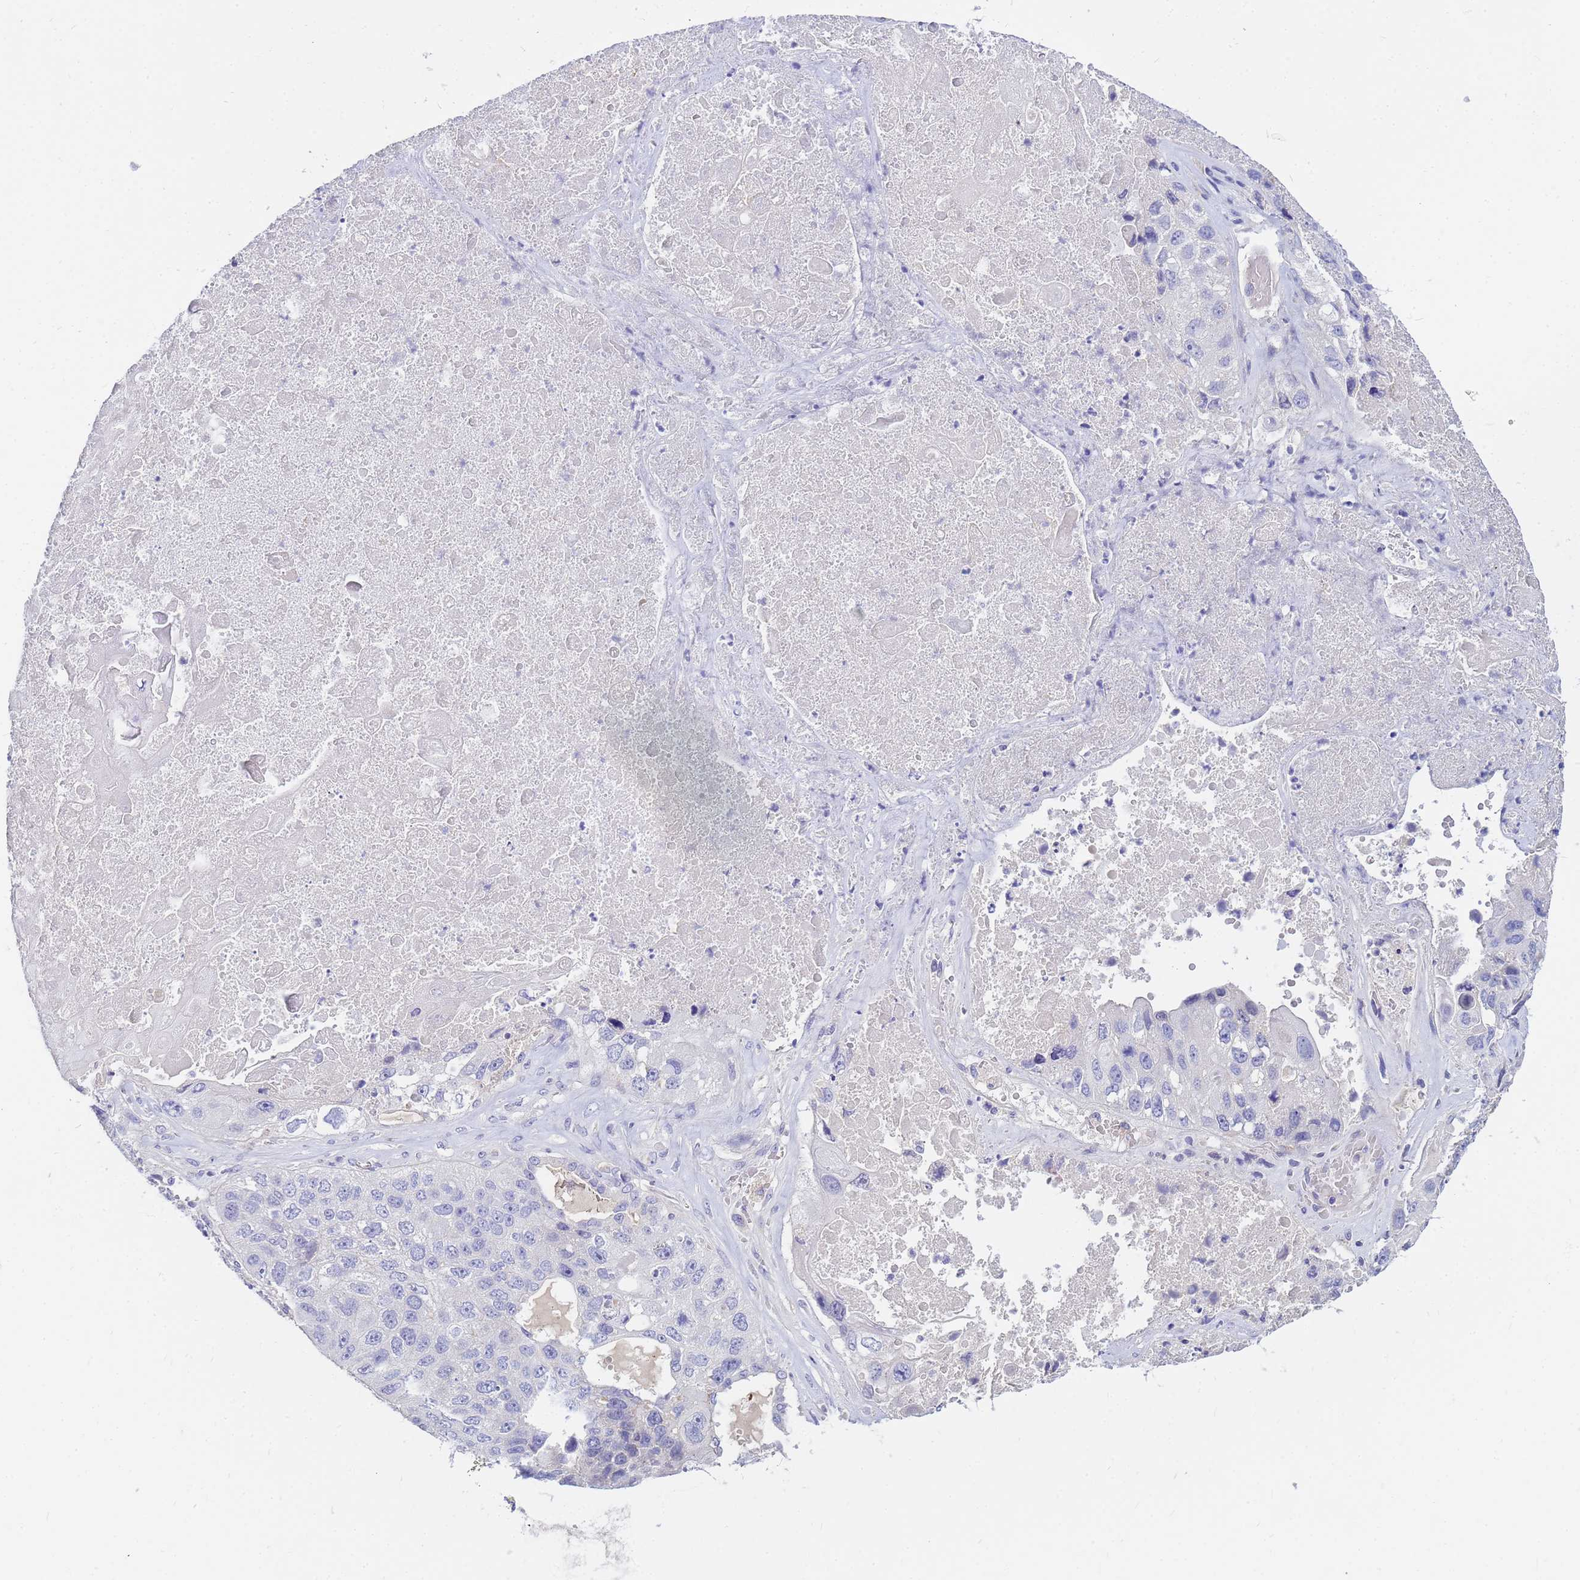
{"staining": {"intensity": "negative", "quantity": "none", "location": "none"}, "tissue": "lung cancer", "cell_type": "Tumor cells", "image_type": "cancer", "snomed": [{"axis": "morphology", "description": "Squamous cell carcinoma, NOS"}, {"axis": "topography", "description": "Lung"}], "caption": "A high-resolution histopathology image shows IHC staining of squamous cell carcinoma (lung), which demonstrates no significant positivity in tumor cells.", "gene": "DPRX", "patient": {"sex": "male", "age": 61}}